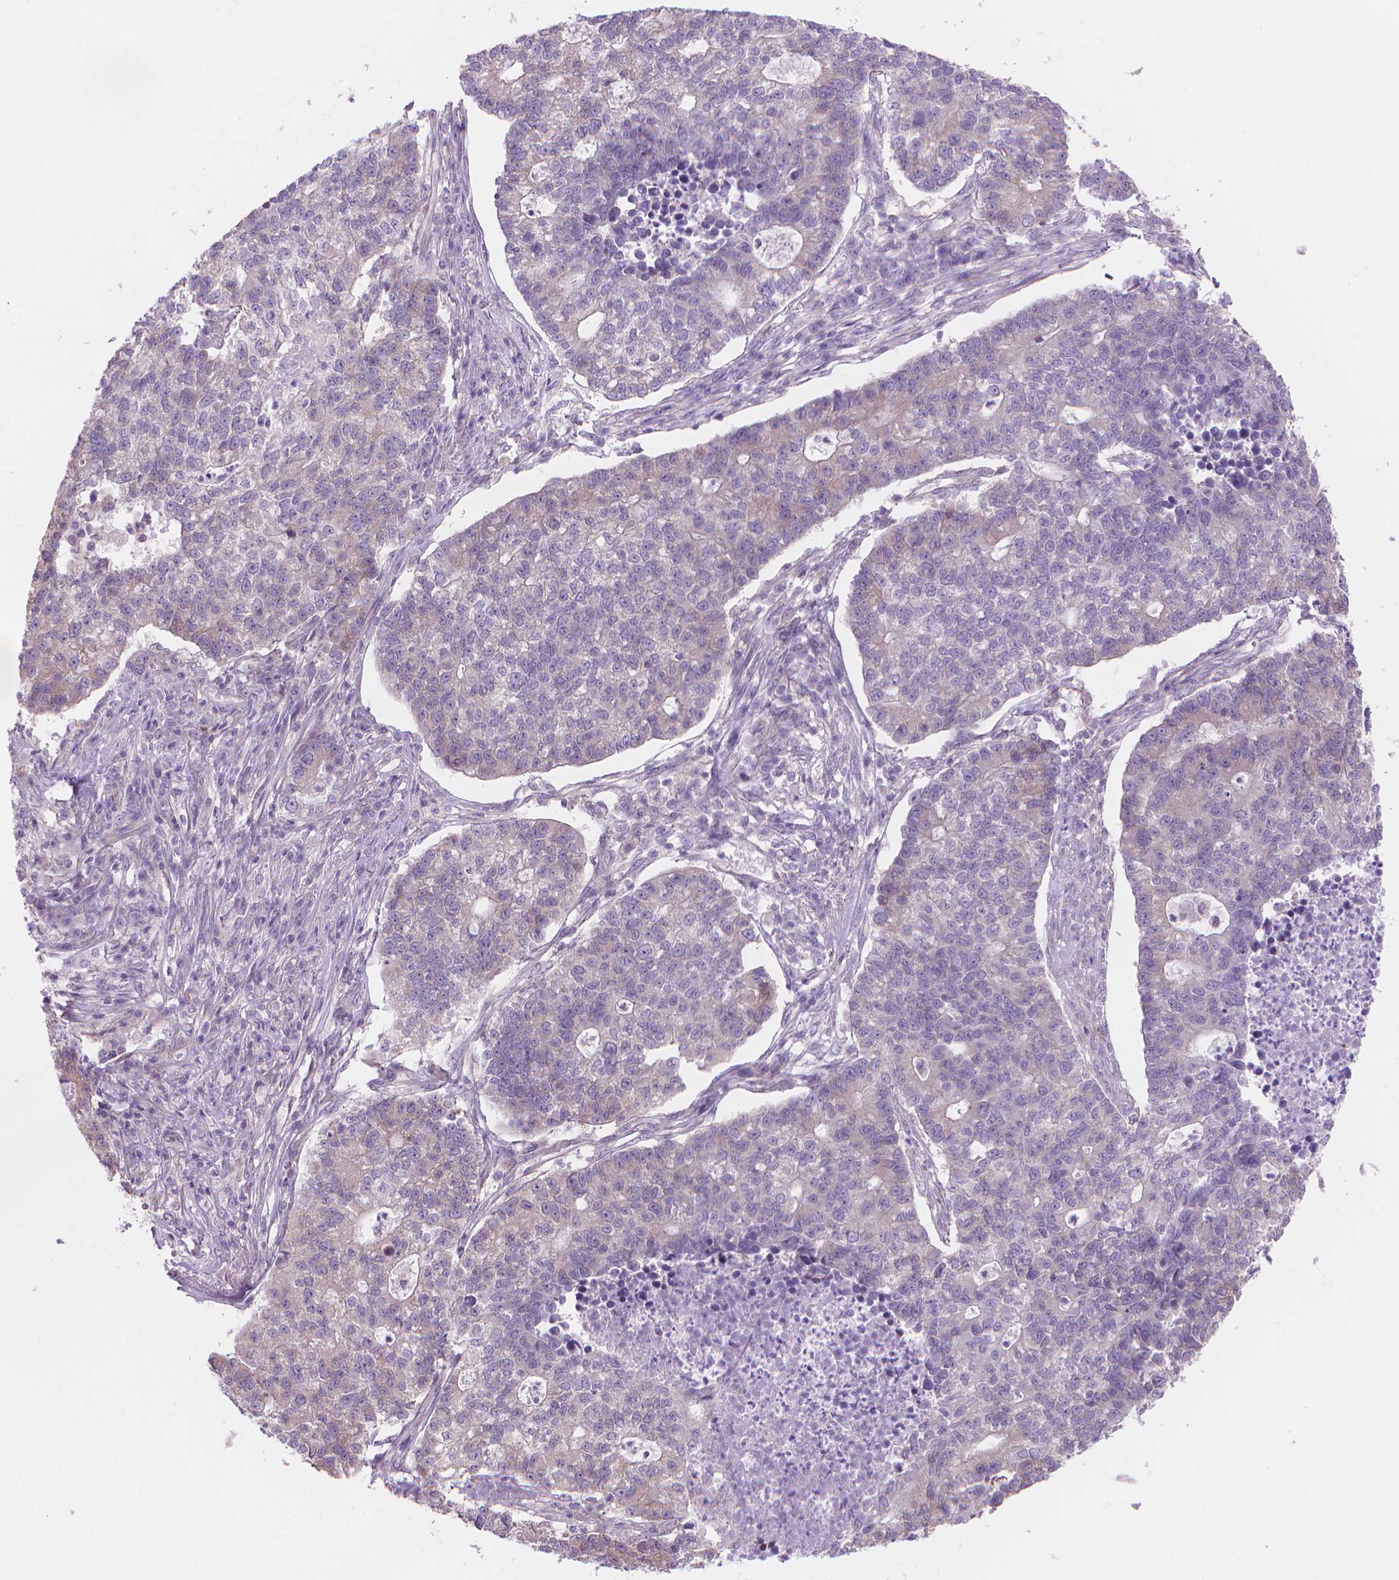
{"staining": {"intensity": "negative", "quantity": "none", "location": "none"}, "tissue": "lung cancer", "cell_type": "Tumor cells", "image_type": "cancer", "snomed": [{"axis": "morphology", "description": "Adenocarcinoma, NOS"}, {"axis": "topography", "description": "Lung"}], "caption": "Immunohistochemistry micrograph of human adenocarcinoma (lung) stained for a protein (brown), which demonstrates no staining in tumor cells.", "gene": "ENSG00000187186", "patient": {"sex": "male", "age": 57}}